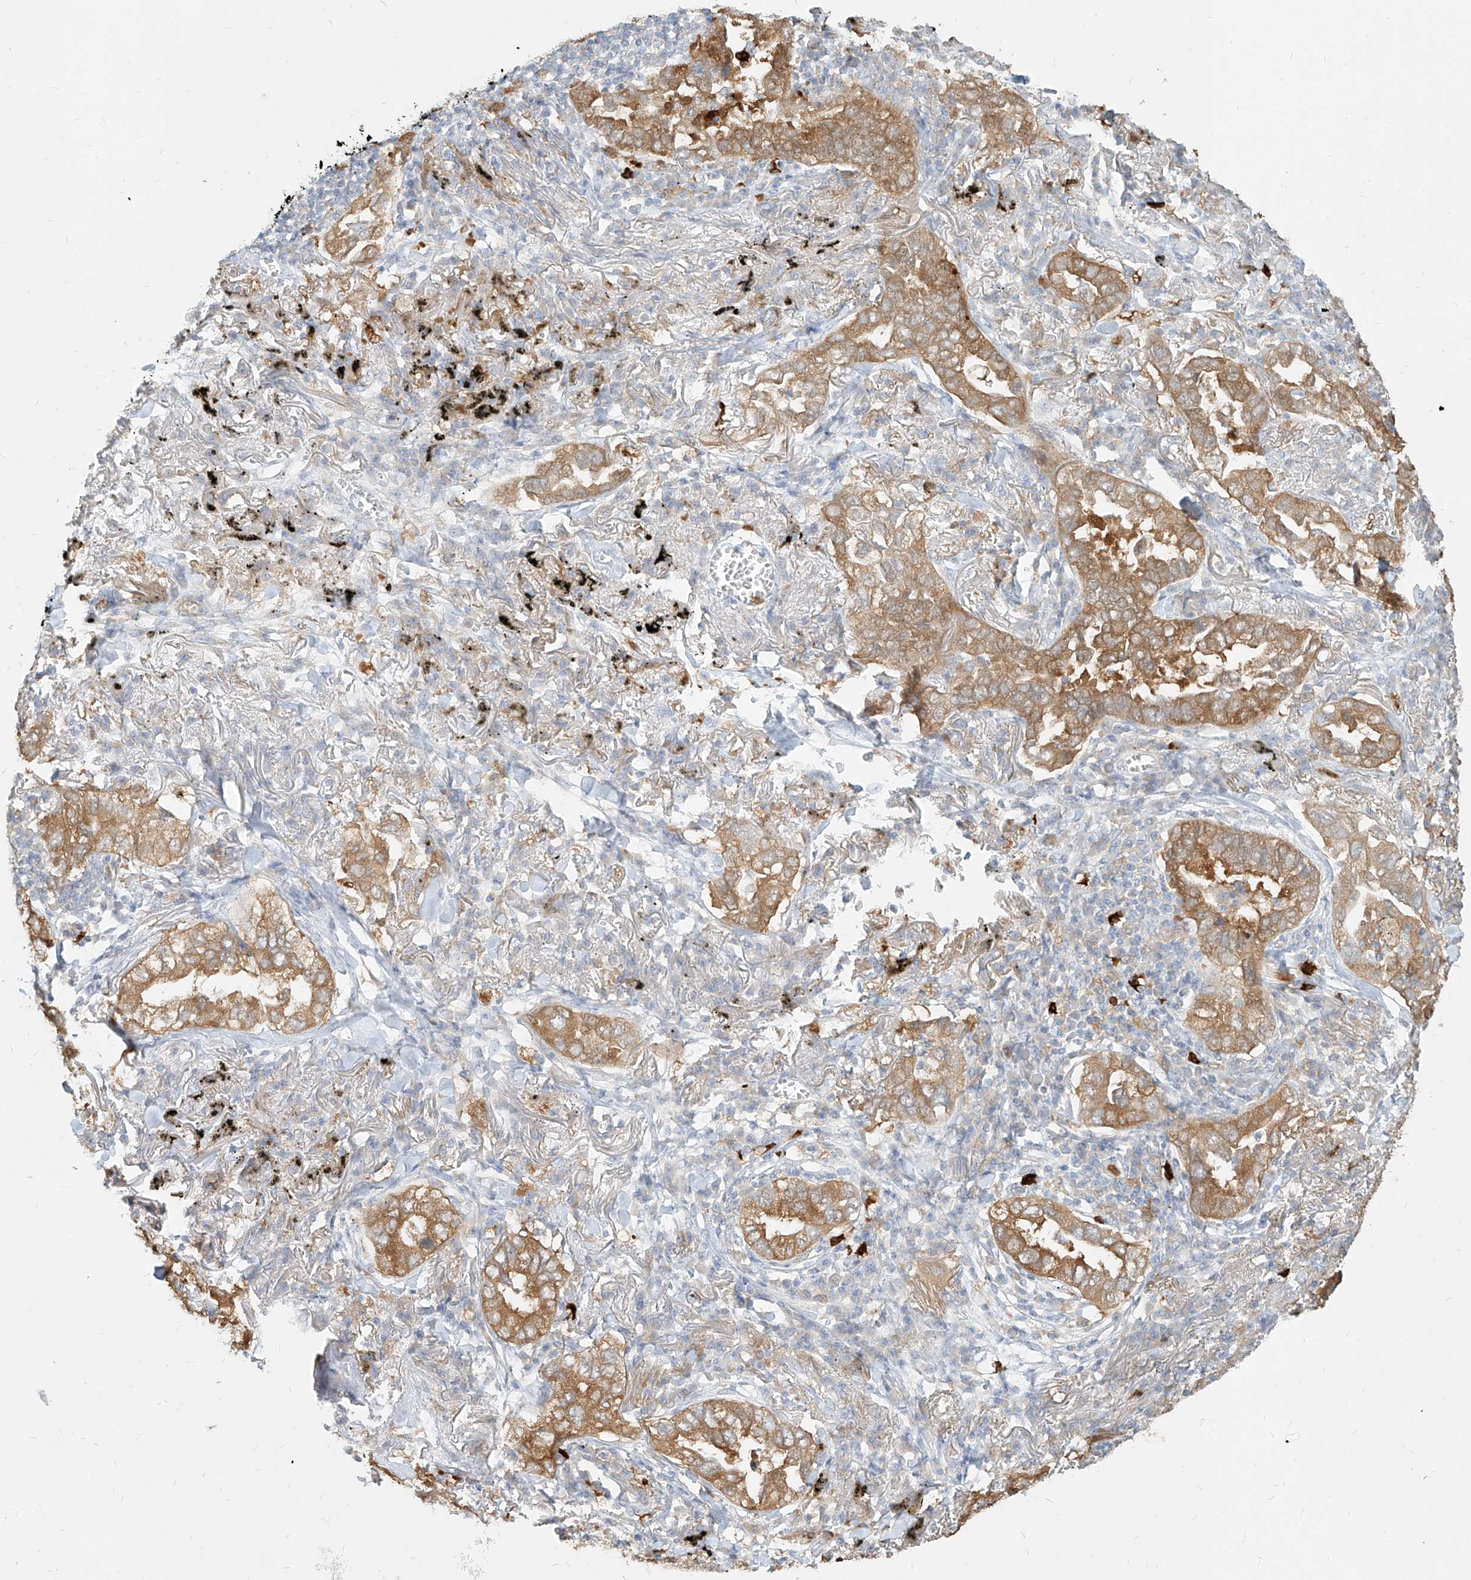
{"staining": {"intensity": "moderate", "quantity": ">75%", "location": "cytoplasmic/membranous"}, "tissue": "lung cancer", "cell_type": "Tumor cells", "image_type": "cancer", "snomed": [{"axis": "morphology", "description": "Adenocarcinoma, NOS"}, {"axis": "topography", "description": "Lung"}], "caption": "DAB immunohistochemical staining of human lung cancer displays moderate cytoplasmic/membranous protein staining in approximately >75% of tumor cells.", "gene": "PGD", "patient": {"sex": "male", "age": 65}}